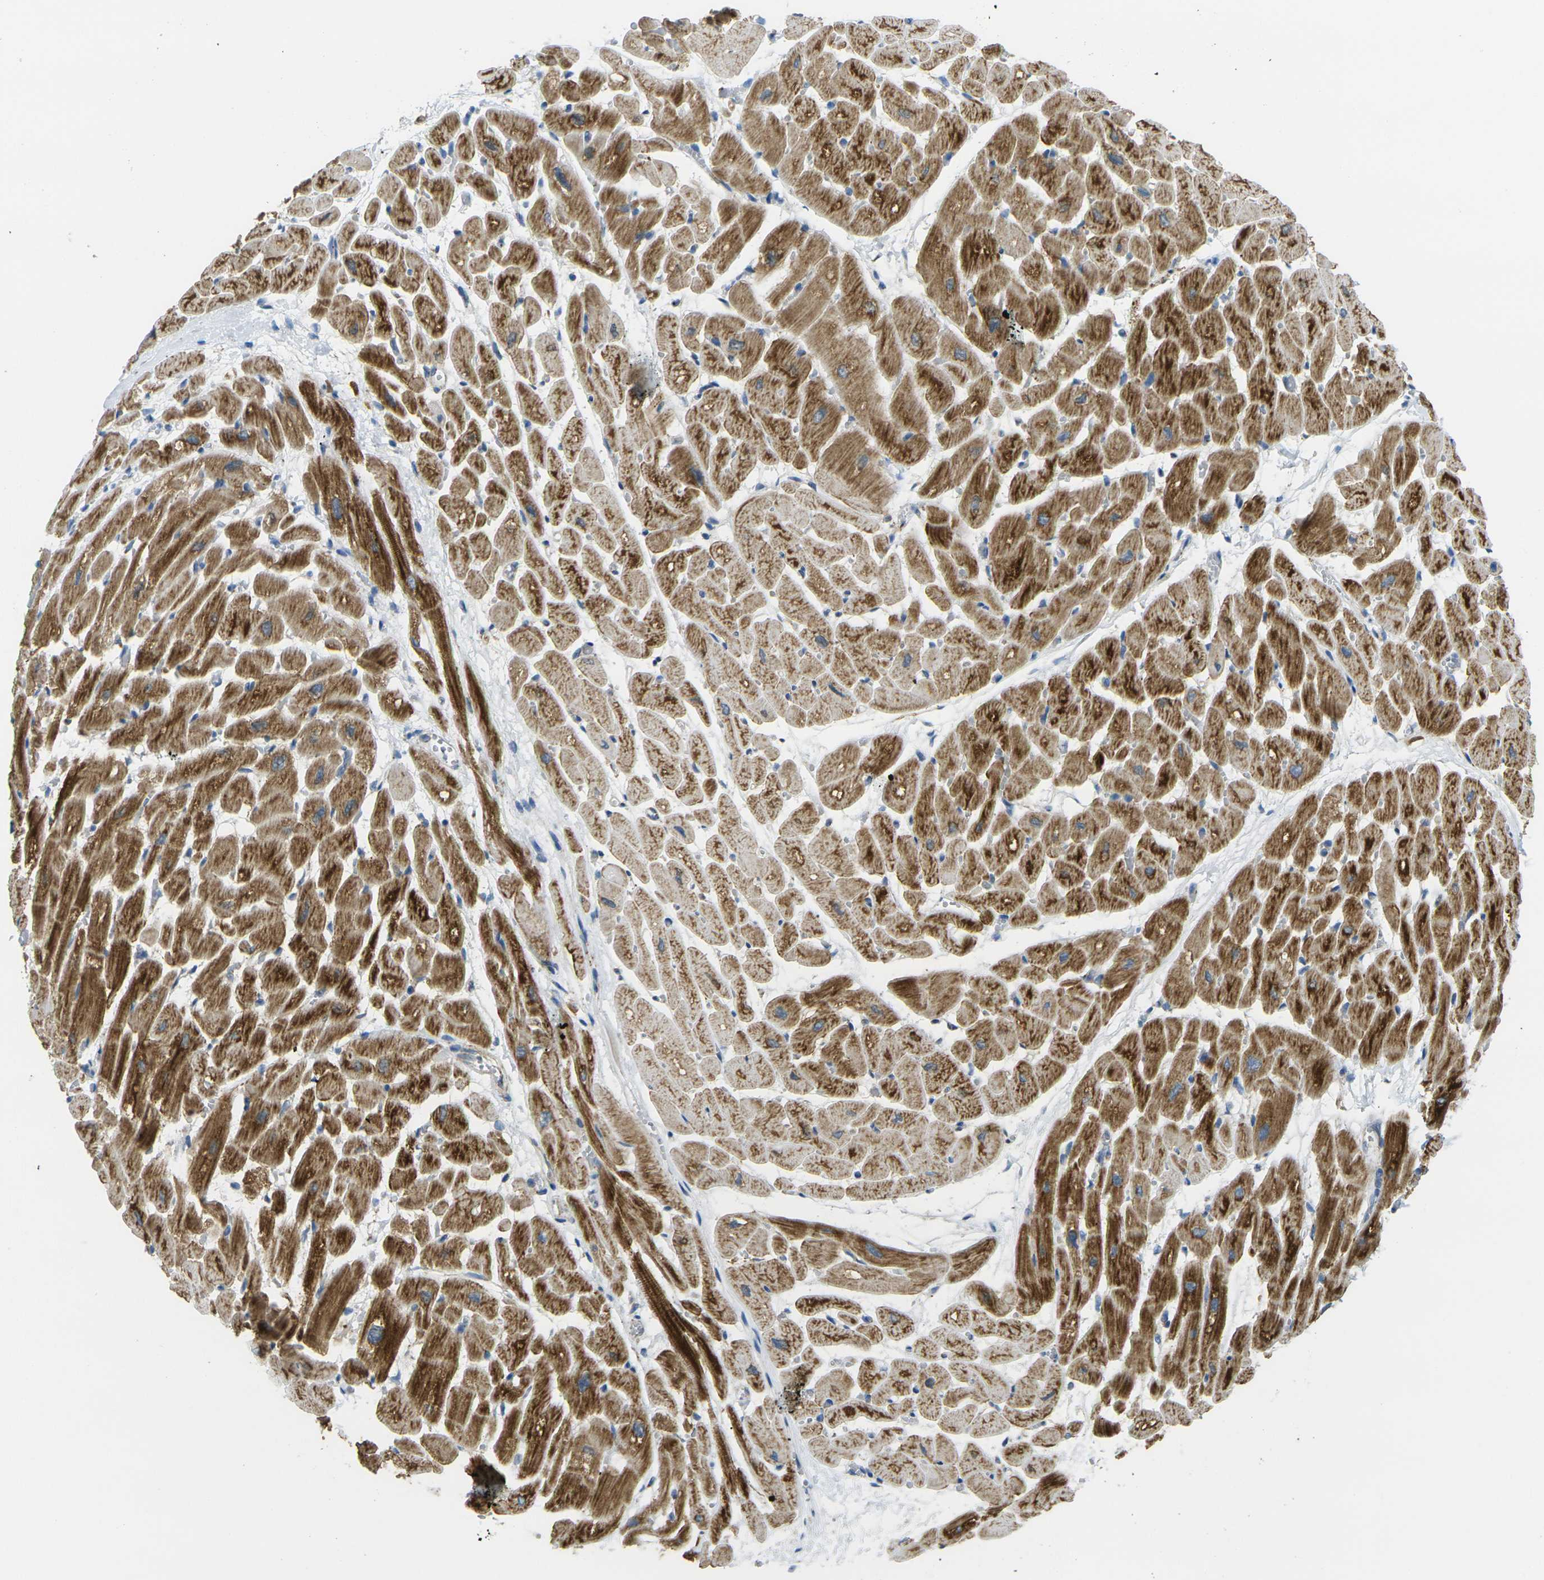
{"staining": {"intensity": "strong", "quantity": ">75%", "location": "cytoplasmic/membranous"}, "tissue": "heart muscle", "cell_type": "Cardiomyocytes", "image_type": "normal", "snomed": [{"axis": "morphology", "description": "Normal tissue, NOS"}, {"axis": "topography", "description": "Heart"}], "caption": "IHC image of unremarkable heart muscle stained for a protein (brown), which shows high levels of strong cytoplasmic/membranous staining in approximately >75% of cardiomyocytes.", "gene": "CYB5R1", "patient": {"sex": "male", "age": 45}}